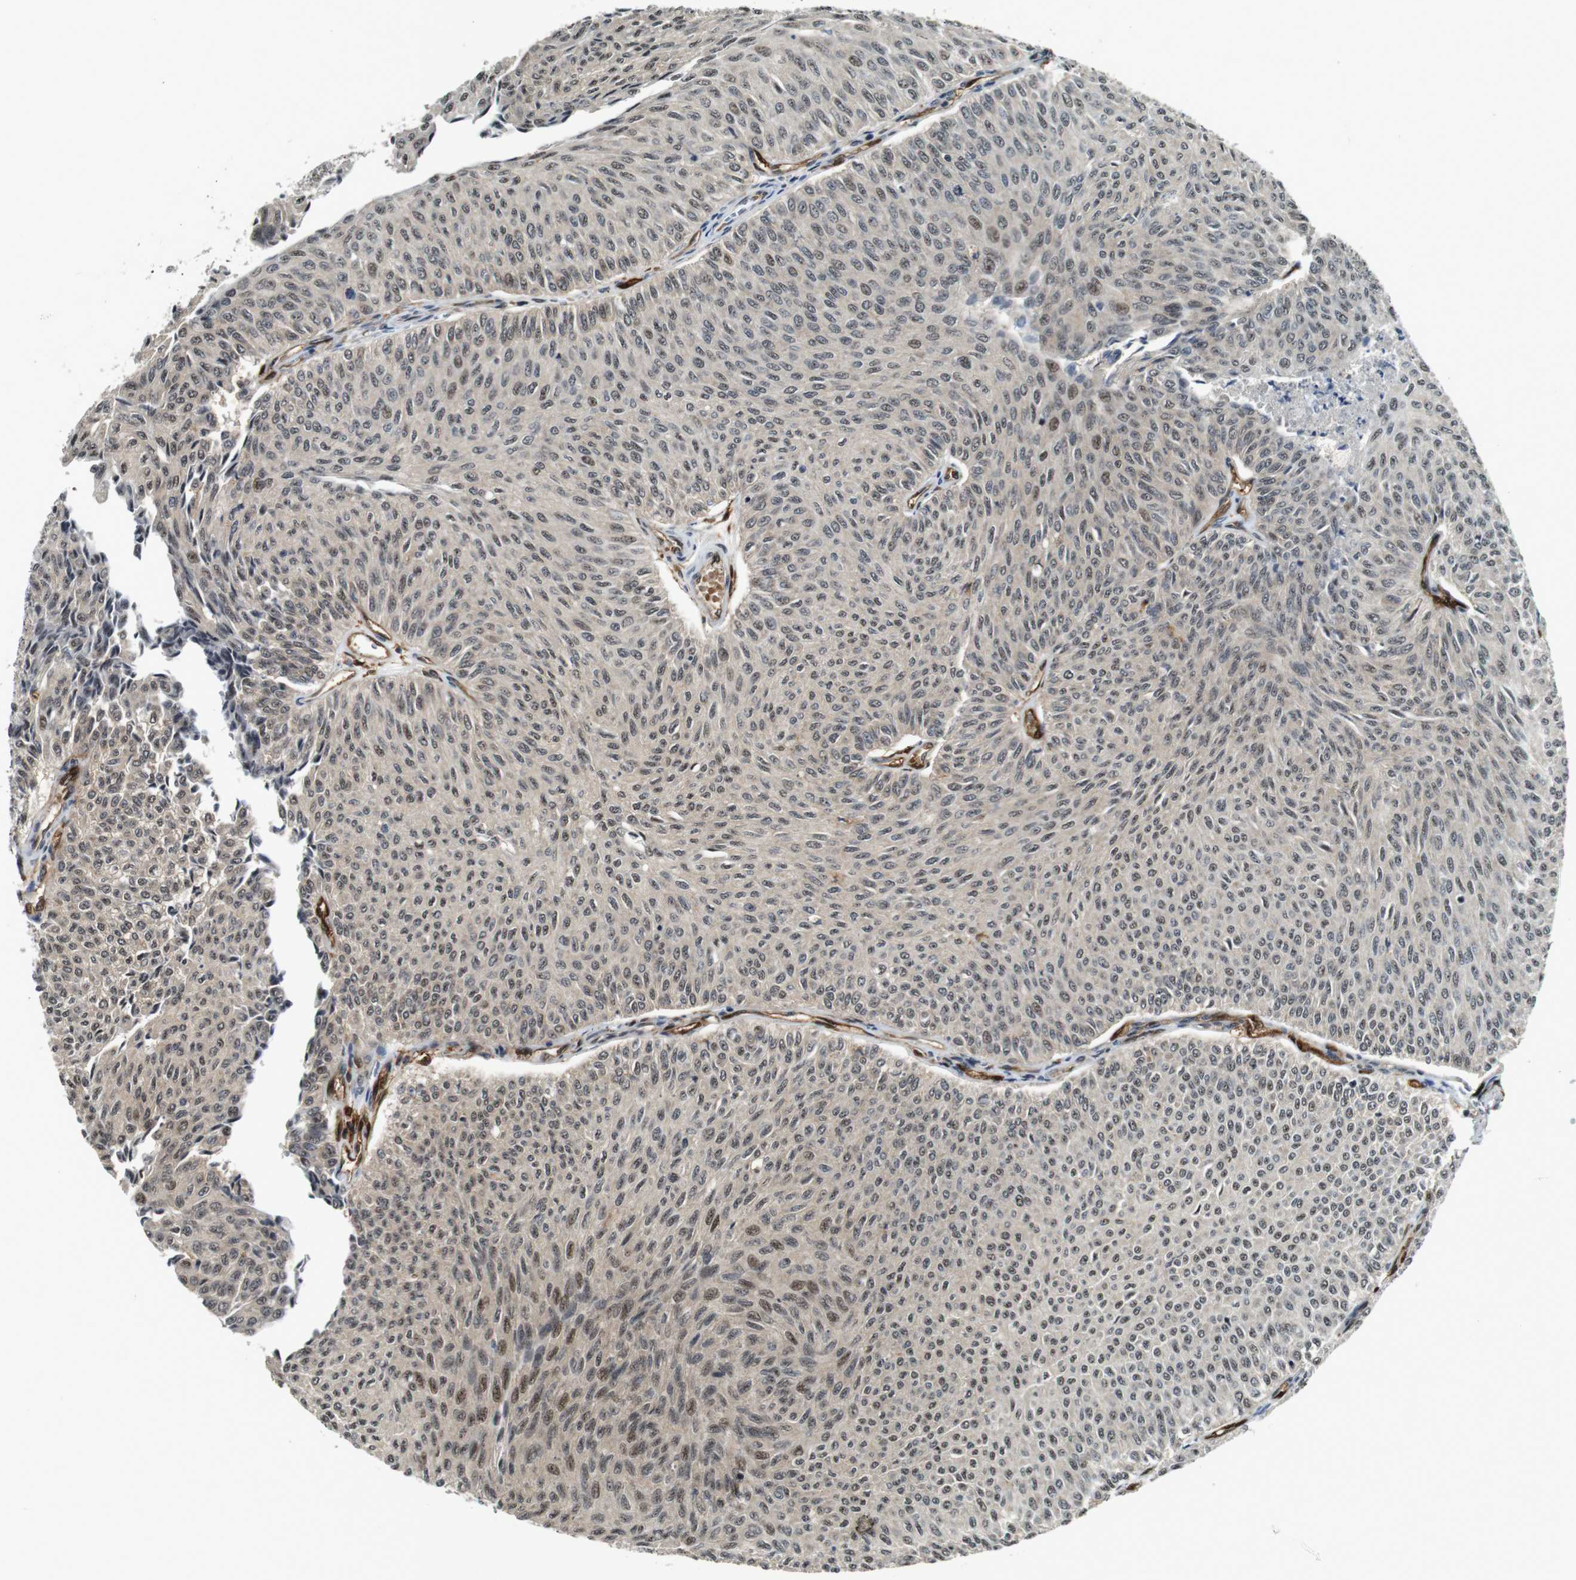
{"staining": {"intensity": "weak", "quantity": ">75%", "location": "cytoplasmic/membranous,nuclear"}, "tissue": "urothelial cancer", "cell_type": "Tumor cells", "image_type": "cancer", "snomed": [{"axis": "morphology", "description": "Urothelial carcinoma, Low grade"}, {"axis": "topography", "description": "Urinary bladder"}], "caption": "Immunohistochemical staining of urothelial cancer displays low levels of weak cytoplasmic/membranous and nuclear protein staining in approximately >75% of tumor cells.", "gene": "LXN", "patient": {"sex": "male", "age": 78}}